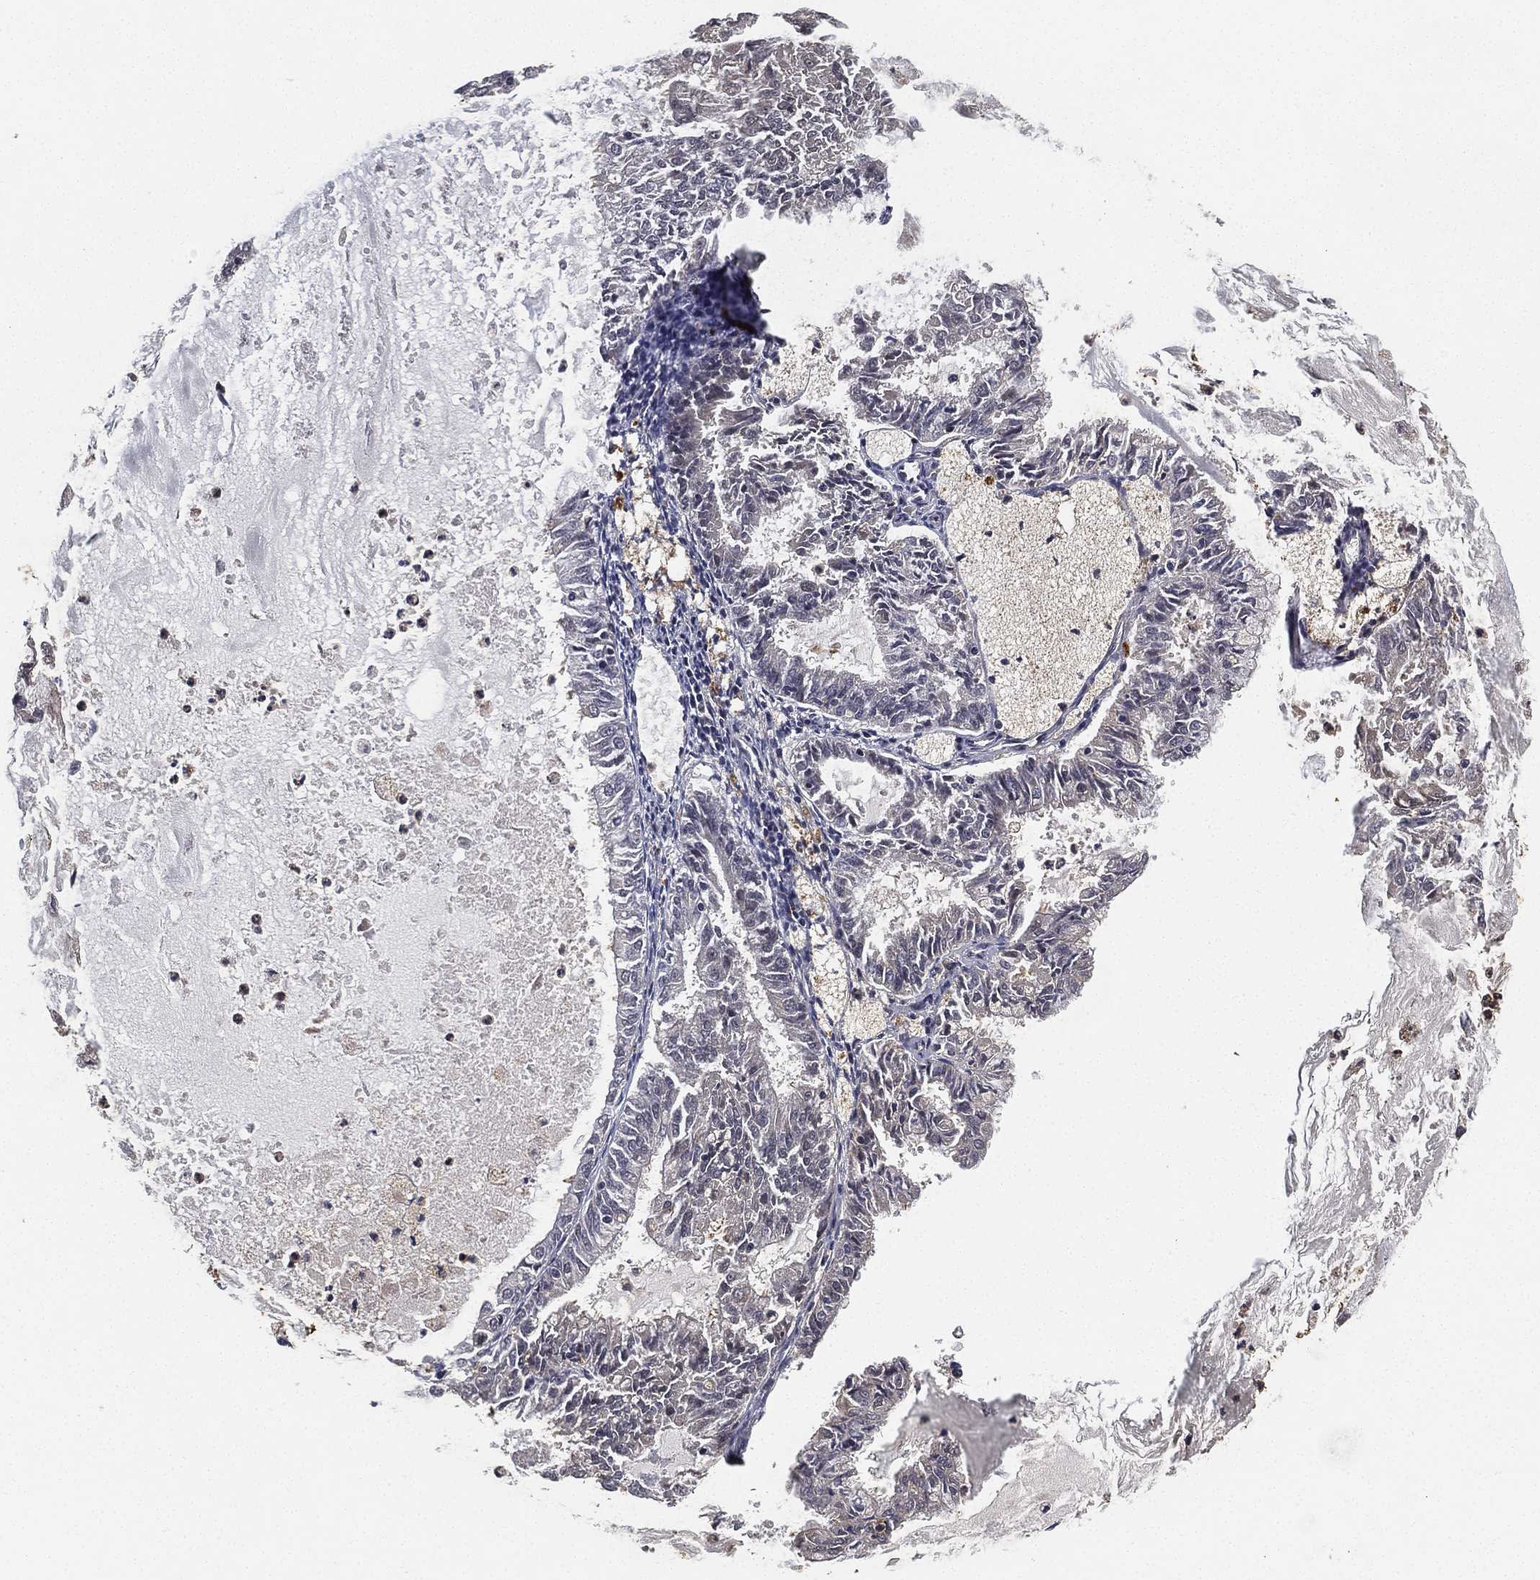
{"staining": {"intensity": "negative", "quantity": "none", "location": "none"}, "tissue": "endometrial cancer", "cell_type": "Tumor cells", "image_type": "cancer", "snomed": [{"axis": "morphology", "description": "Adenocarcinoma, NOS"}, {"axis": "topography", "description": "Endometrium"}], "caption": "IHC micrograph of neoplastic tissue: human endometrial cancer stained with DAB exhibits no significant protein staining in tumor cells. (Stains: DAB (3,3'-diaminobenzidine) IHC with hematoxylin counter stain, Microscopy: brightfield microscopy at high magnification).", "gene": "CFAP251", "patient": {"sex": "female", "age": 57}}